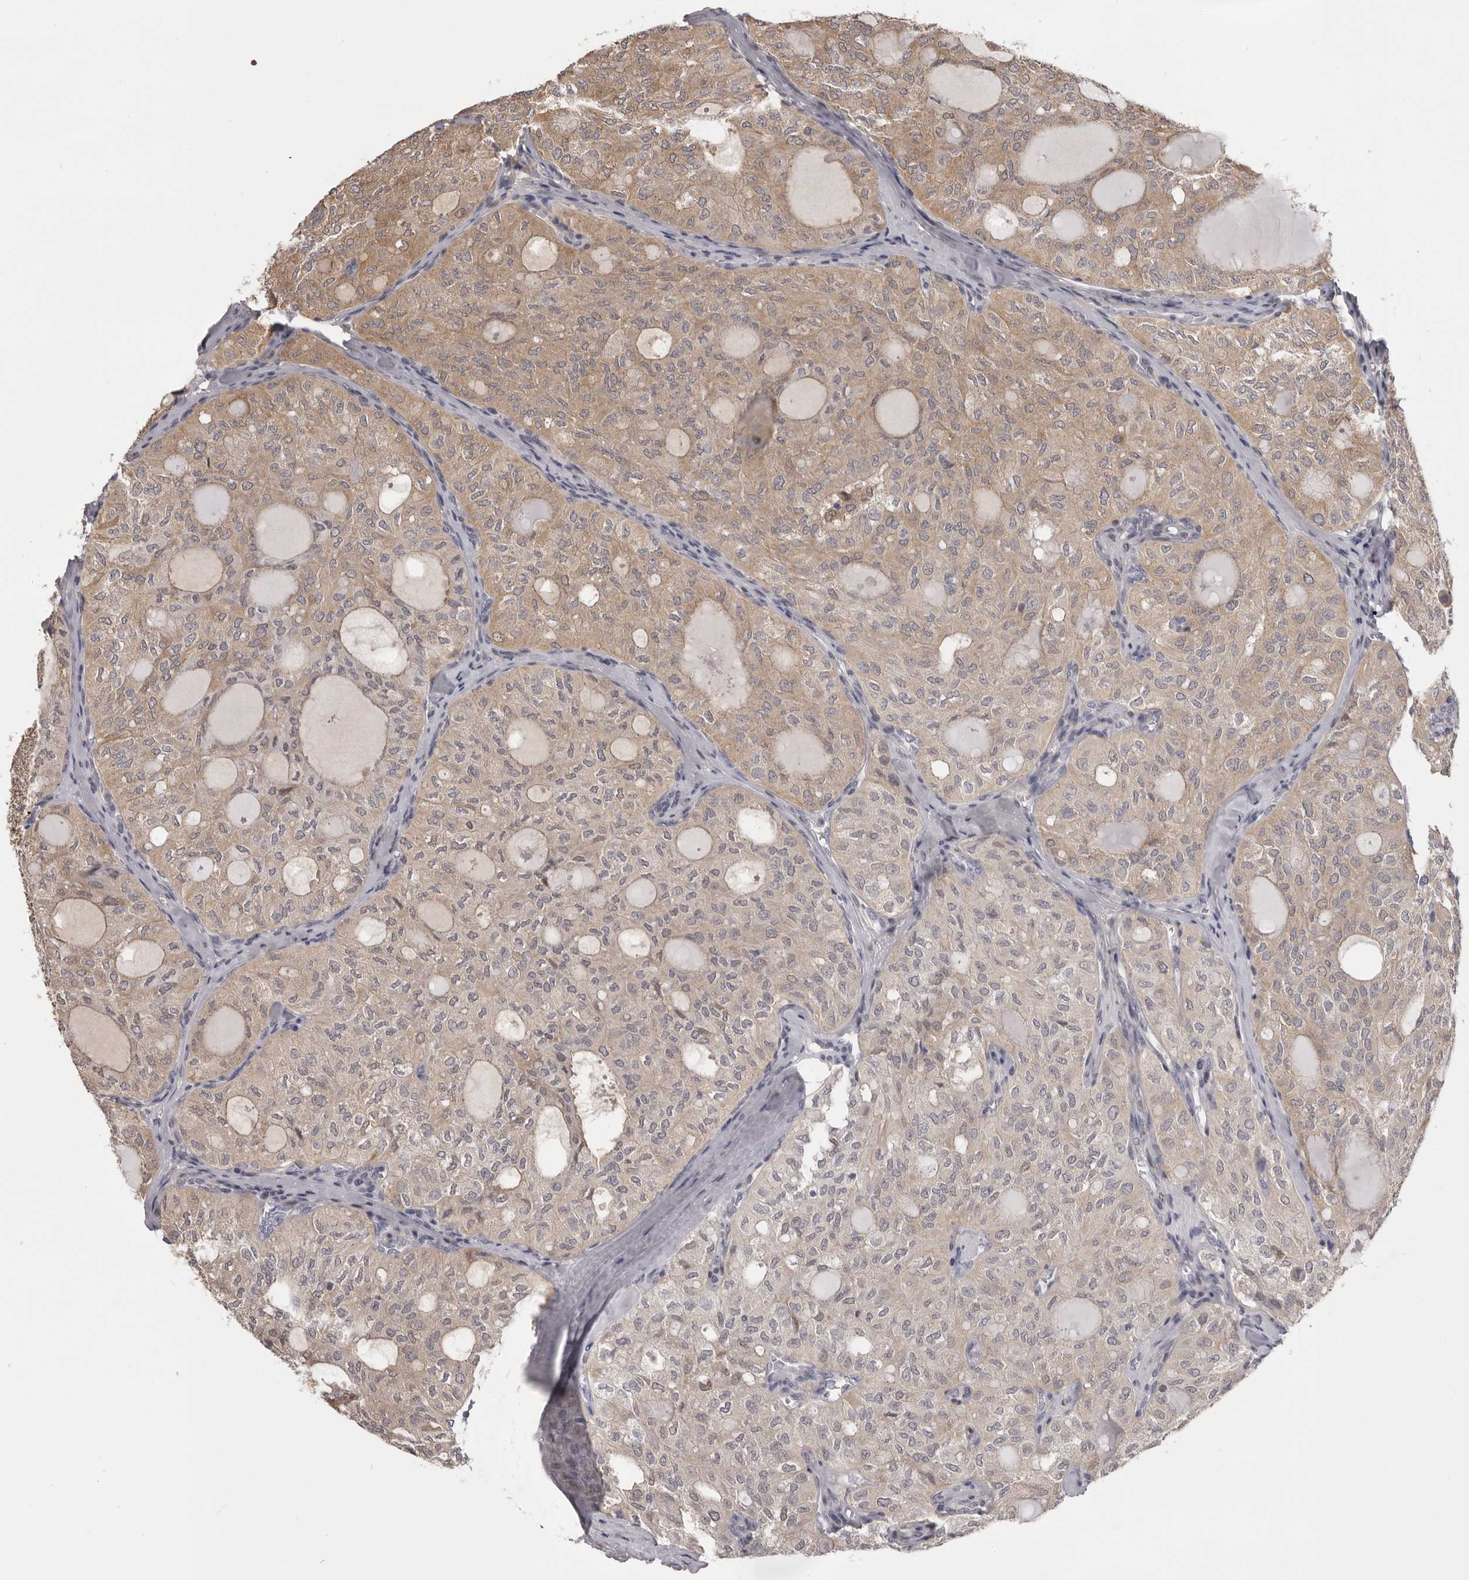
{"staining": {"intensity": "weak", "quantity": ">75%", "location": "cytoplasmic/membranous"}, "tissue": "thyroid cancer", "cell_type": "Tumor cells", "image_type": "cancer", "snomed": [{"axis": "morphology", "description": "Follicular adenoma carcinoma, NOS"}, {"axis": "topography", "description": "Thyroid gland"}], "caption": "A brown stain labels weak cytoplasmic/membranous positivity of a protein in human thyroid follicular adenoma carcinoma tumor cells.", "gene": "MDH1", "patient": {"sex": "male", "age": 75}}